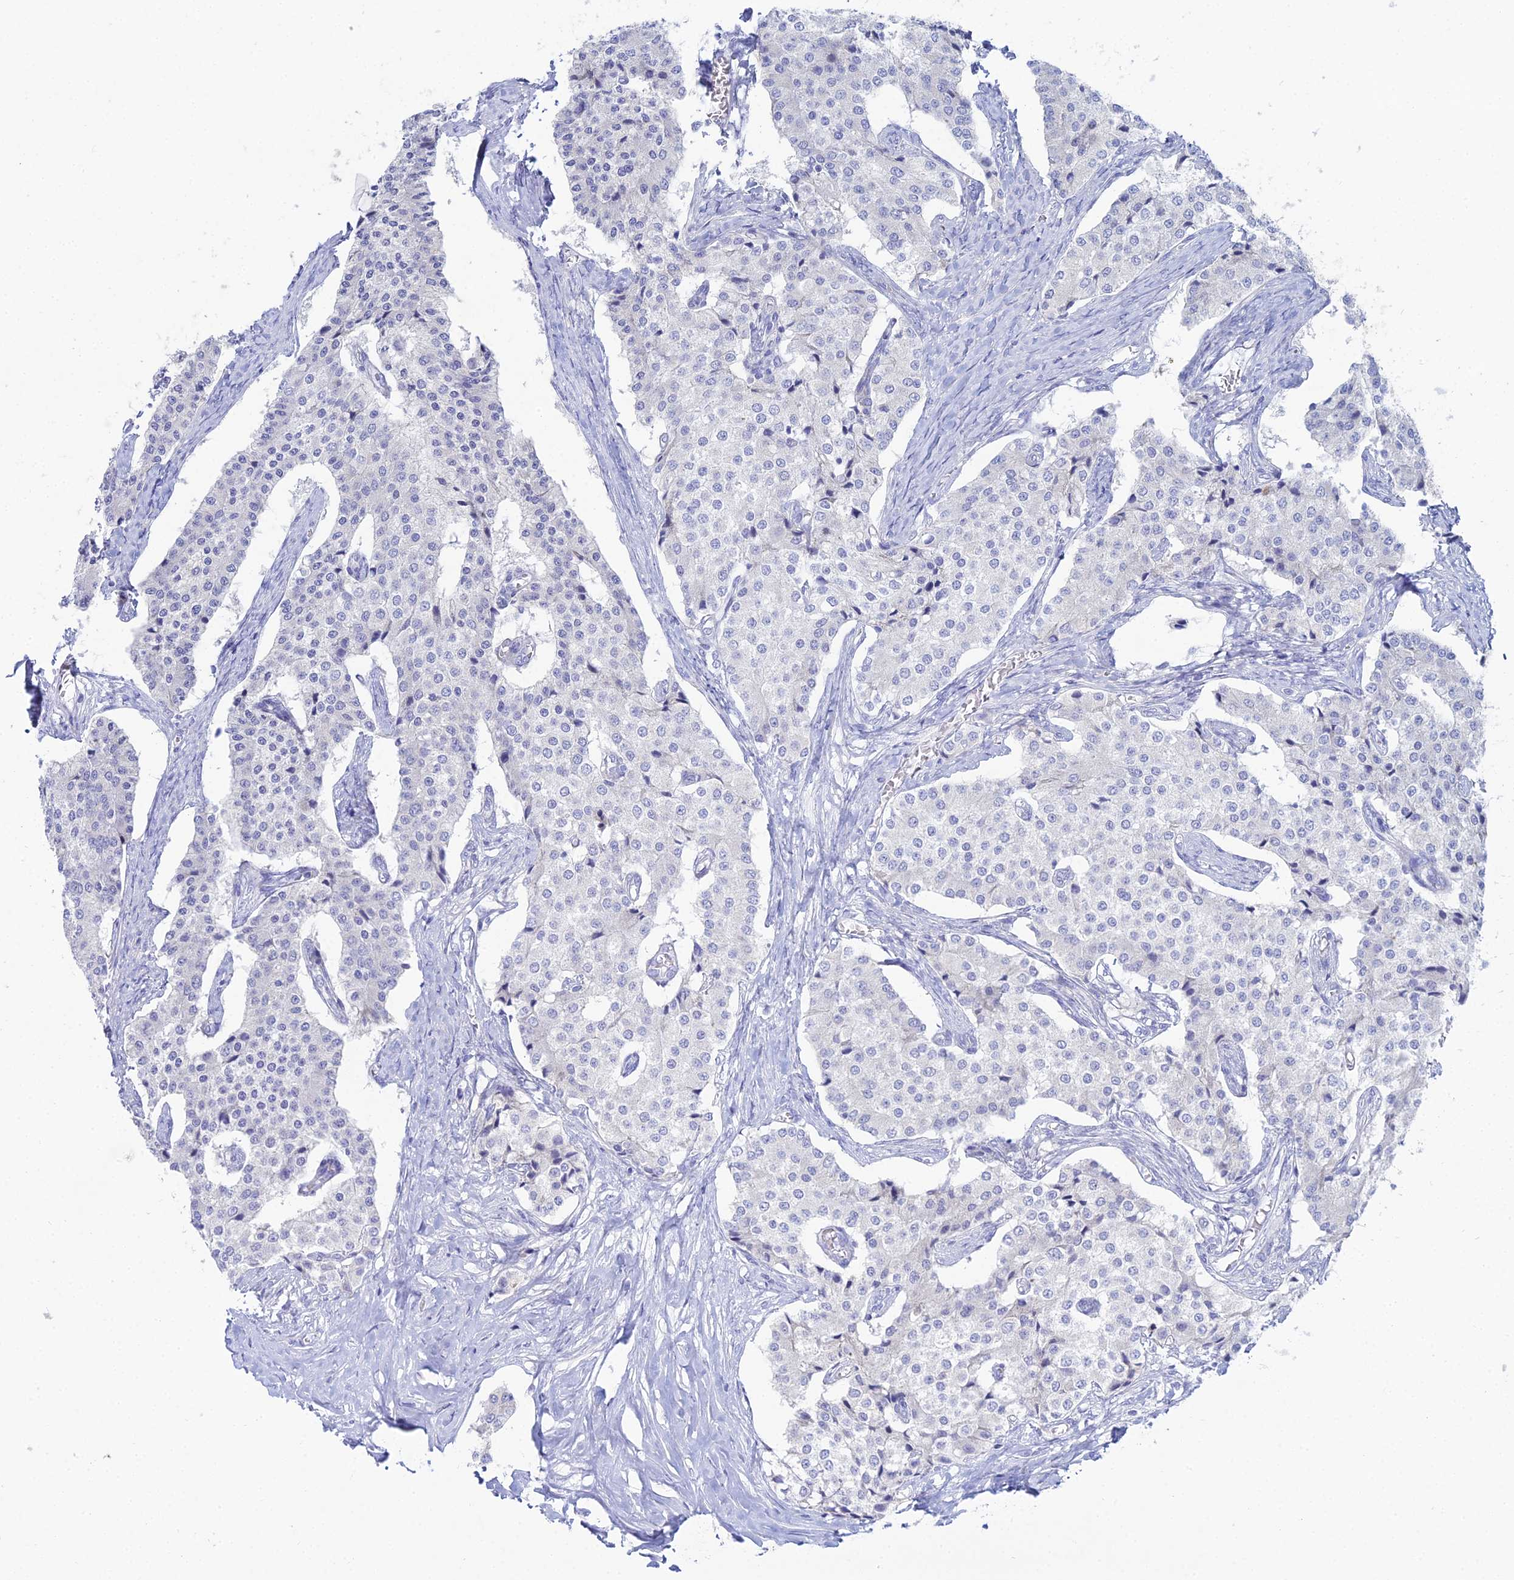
{"staining": {"intensity": "negative", "quantity": "none", "location": "none"}, "tissue": "carcinoid", "cell_type": "Tumor cells", "image_type": "cancer", "snomed": [{"axis": "morphology", "description": "Carcinoid, malignant, NOS"}, {"axis": "topography", "description": "Colon"}], "caption": "The micrograph shows no significant positivity in tumor cells of malignant carcinoid. Brightfield microscopy of immunohistochemistry stained with DAB (3,3'-diaminobenzidine) (brown) and hematoxylin (blue), captured at high magnification.", "gene": "DHX34", "patient": {"sex": "female", "age": 52}}